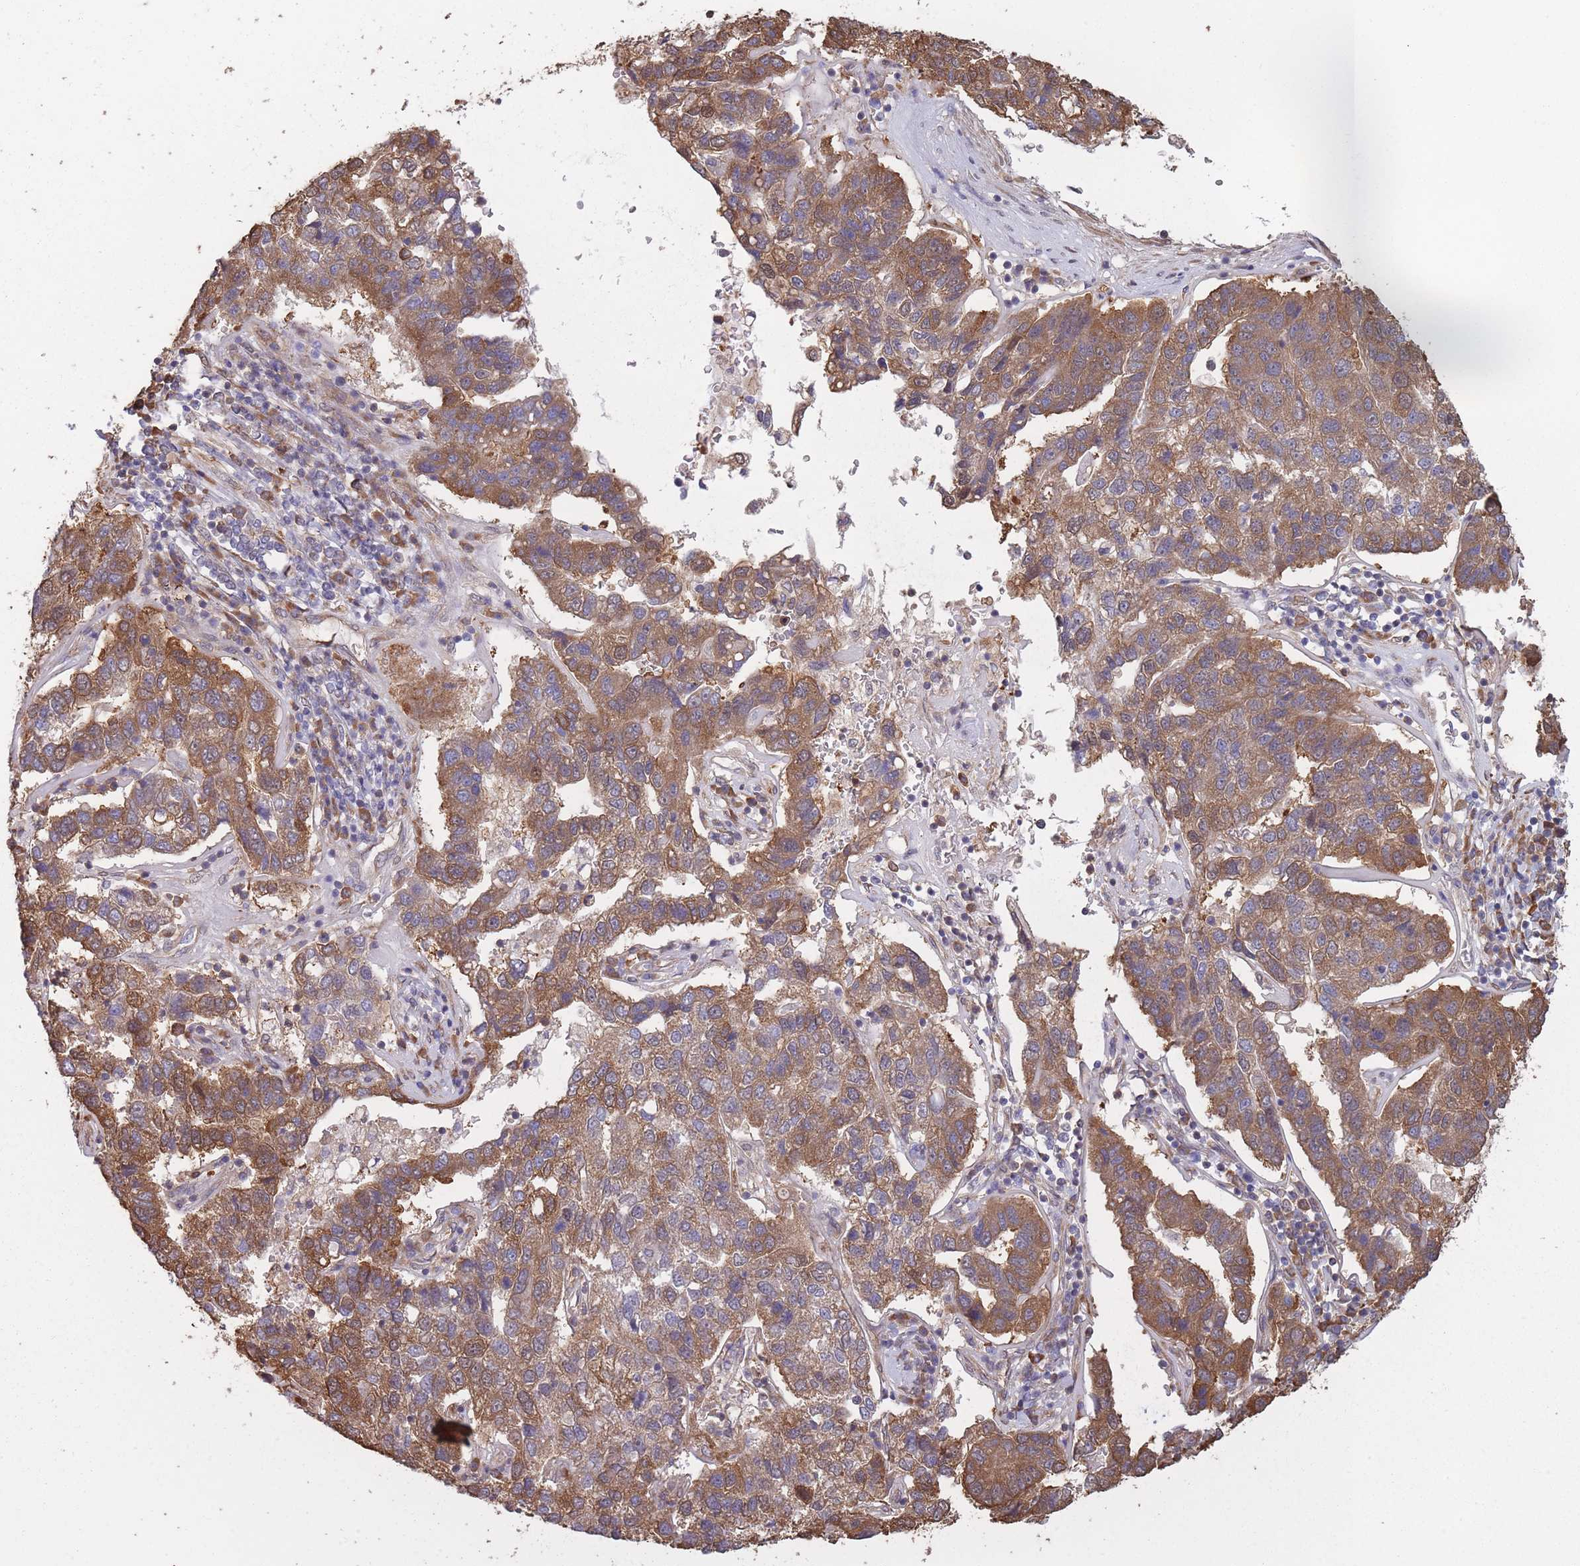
{"staining": {"intensity": "moderate", "quantity": "25%-75%", "location": "cytoplasmic/membranous"}, "tissue": "pancreatic cancer", "cell_type": "Tumor cells", "image_type": "cancer", "snomed": [{"axis": "morphology", "description": "Adenocarcinoma, NOS"}, {"axis": "topography", "description": "Pancreas"}], "caption": "Immunohistochemical staining of human pancreatic cancer (adenocarcinoma) displays medium levels of moderate cytoplasmic/membranous staining in about 25%-75% of tumor cells.", "gene": "ARL13B", "patient": {"sex": "female", "age": 61}}